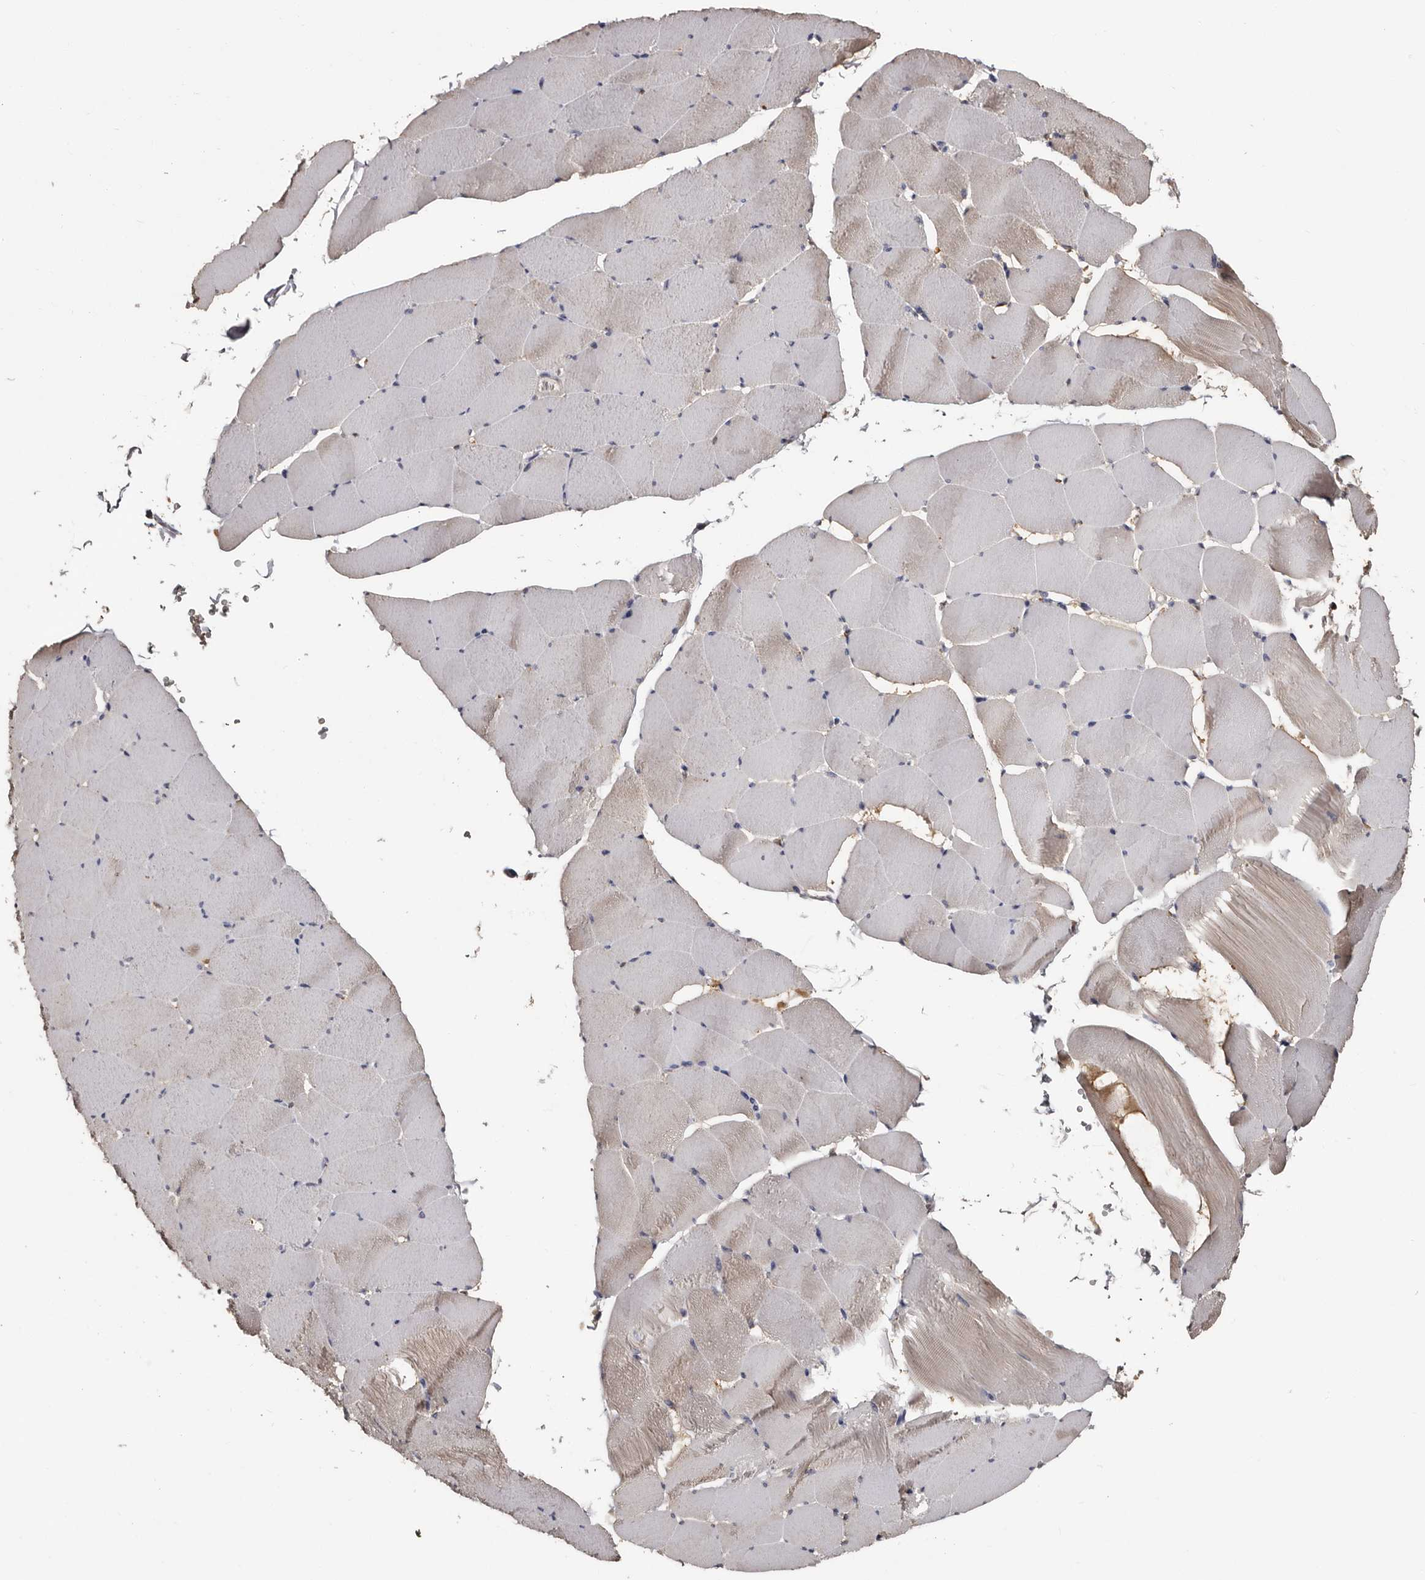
{"staining": {"intensity": "weak", "quantity": "<25%", "location": "cytoplasmic/membranous"}, "tissue": "skeletal muscle", "cell_type": "Myocytes", "image_type": "normal", "snomed": [{"axis": "morphology", "description": "Normal tissue, NOS"}, {"axis": "topography", "description": "Skeletal muscle"}], "caption": "The image reveals no significant positivity in myocytes of skeletal muscle.", "gene": "DNPH1", "patient": {"sex": "male", "age": 62}}